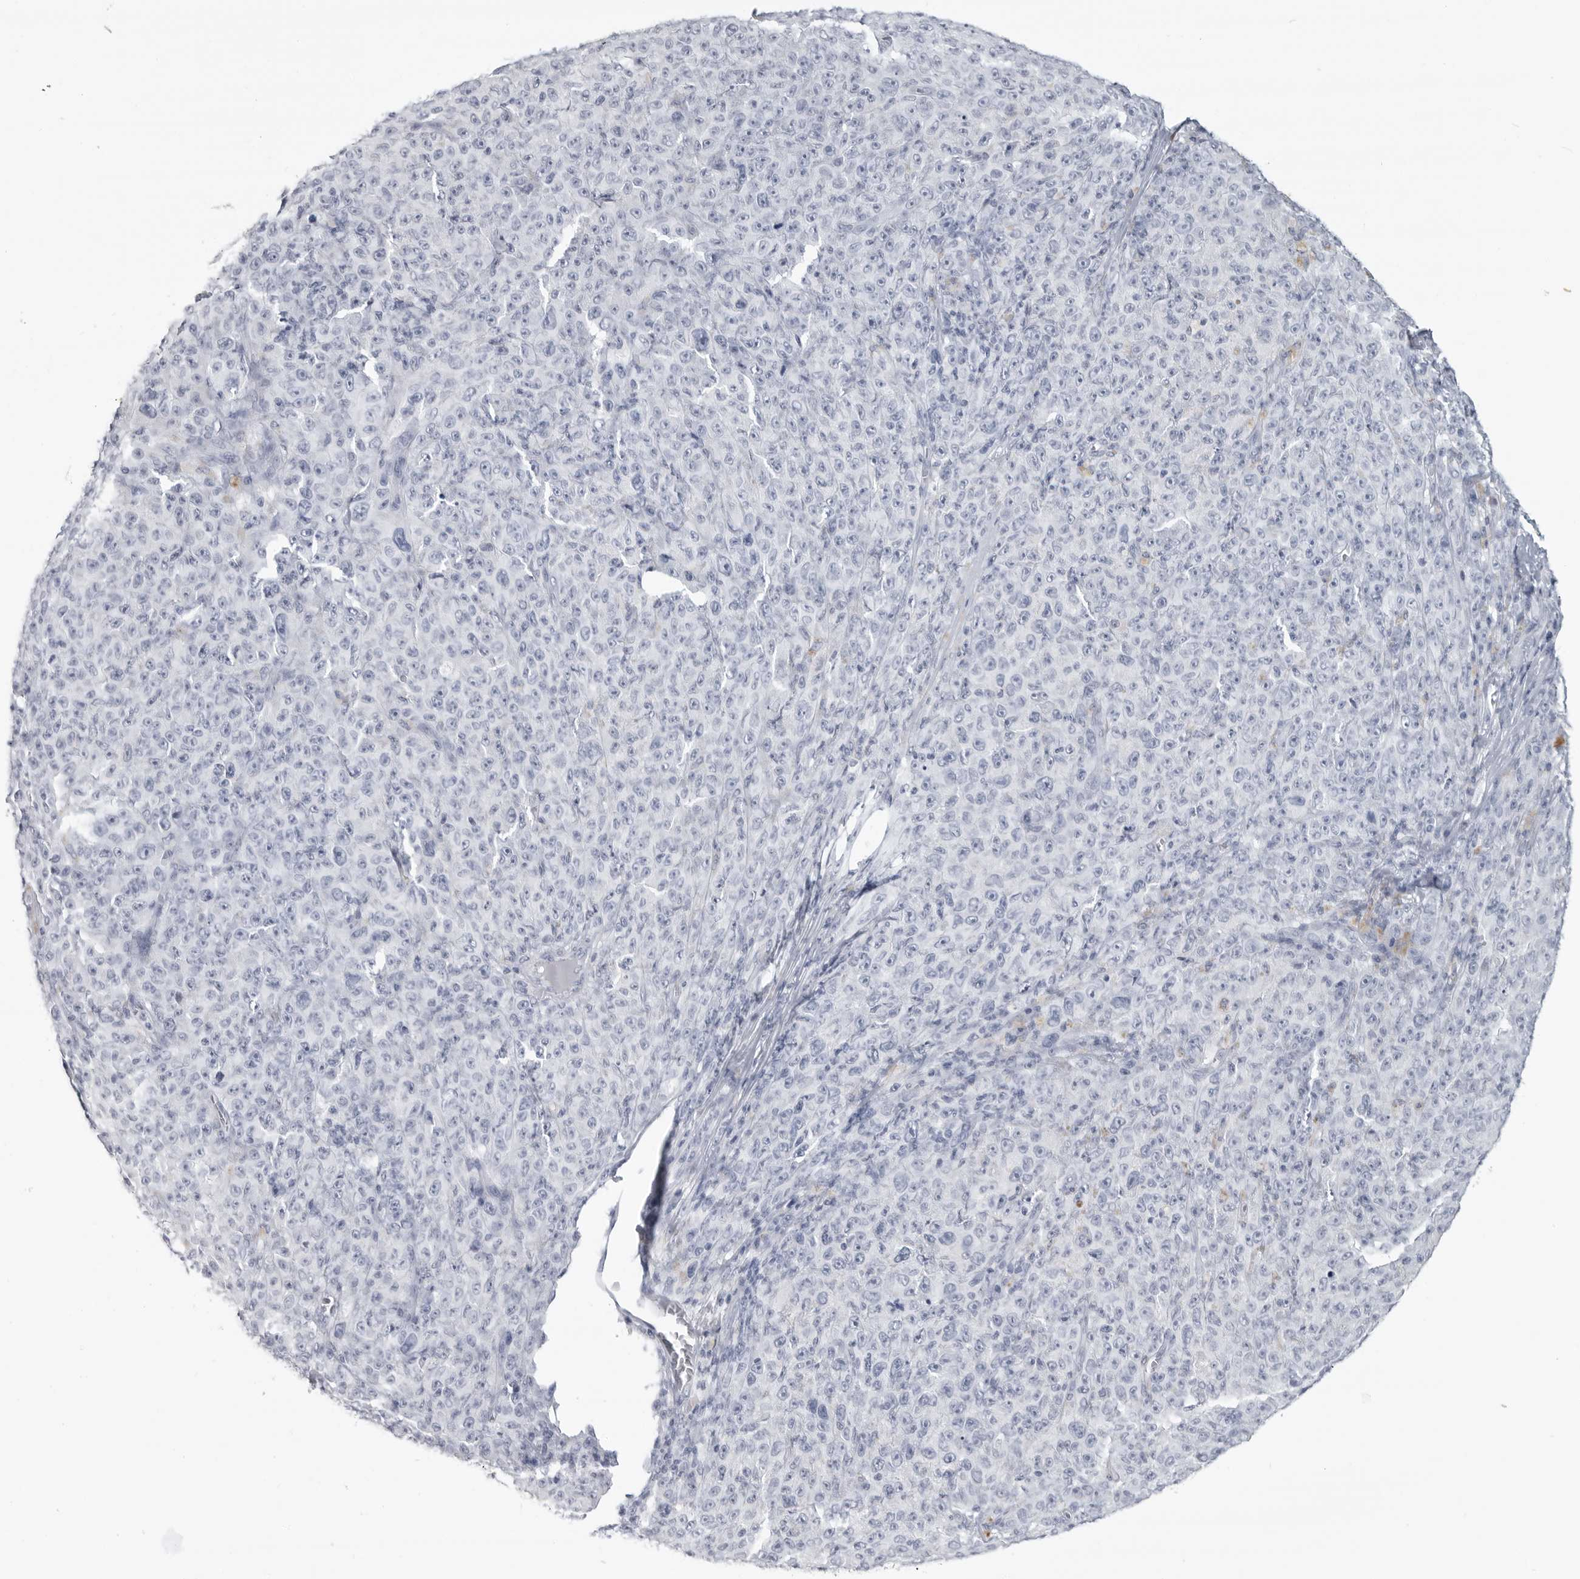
{"staining": {"intensity": "negative", "quantity": "none", "location": "none"}, "tissue": "melanoma", "cell_type": "Tumor cells", "image_type": "cancer", "snomed": [{"axis": "morphology", "description": "Malignant melanoma, NOS"}, {"axis": "topography", "description": "Skin"}], "caption": "The immunohistochemistry image has no significant staining in tumor cells of malignant melanoma tissue.", "gene": "LY6D", "patient": {"sex": "female", "age": 82}}